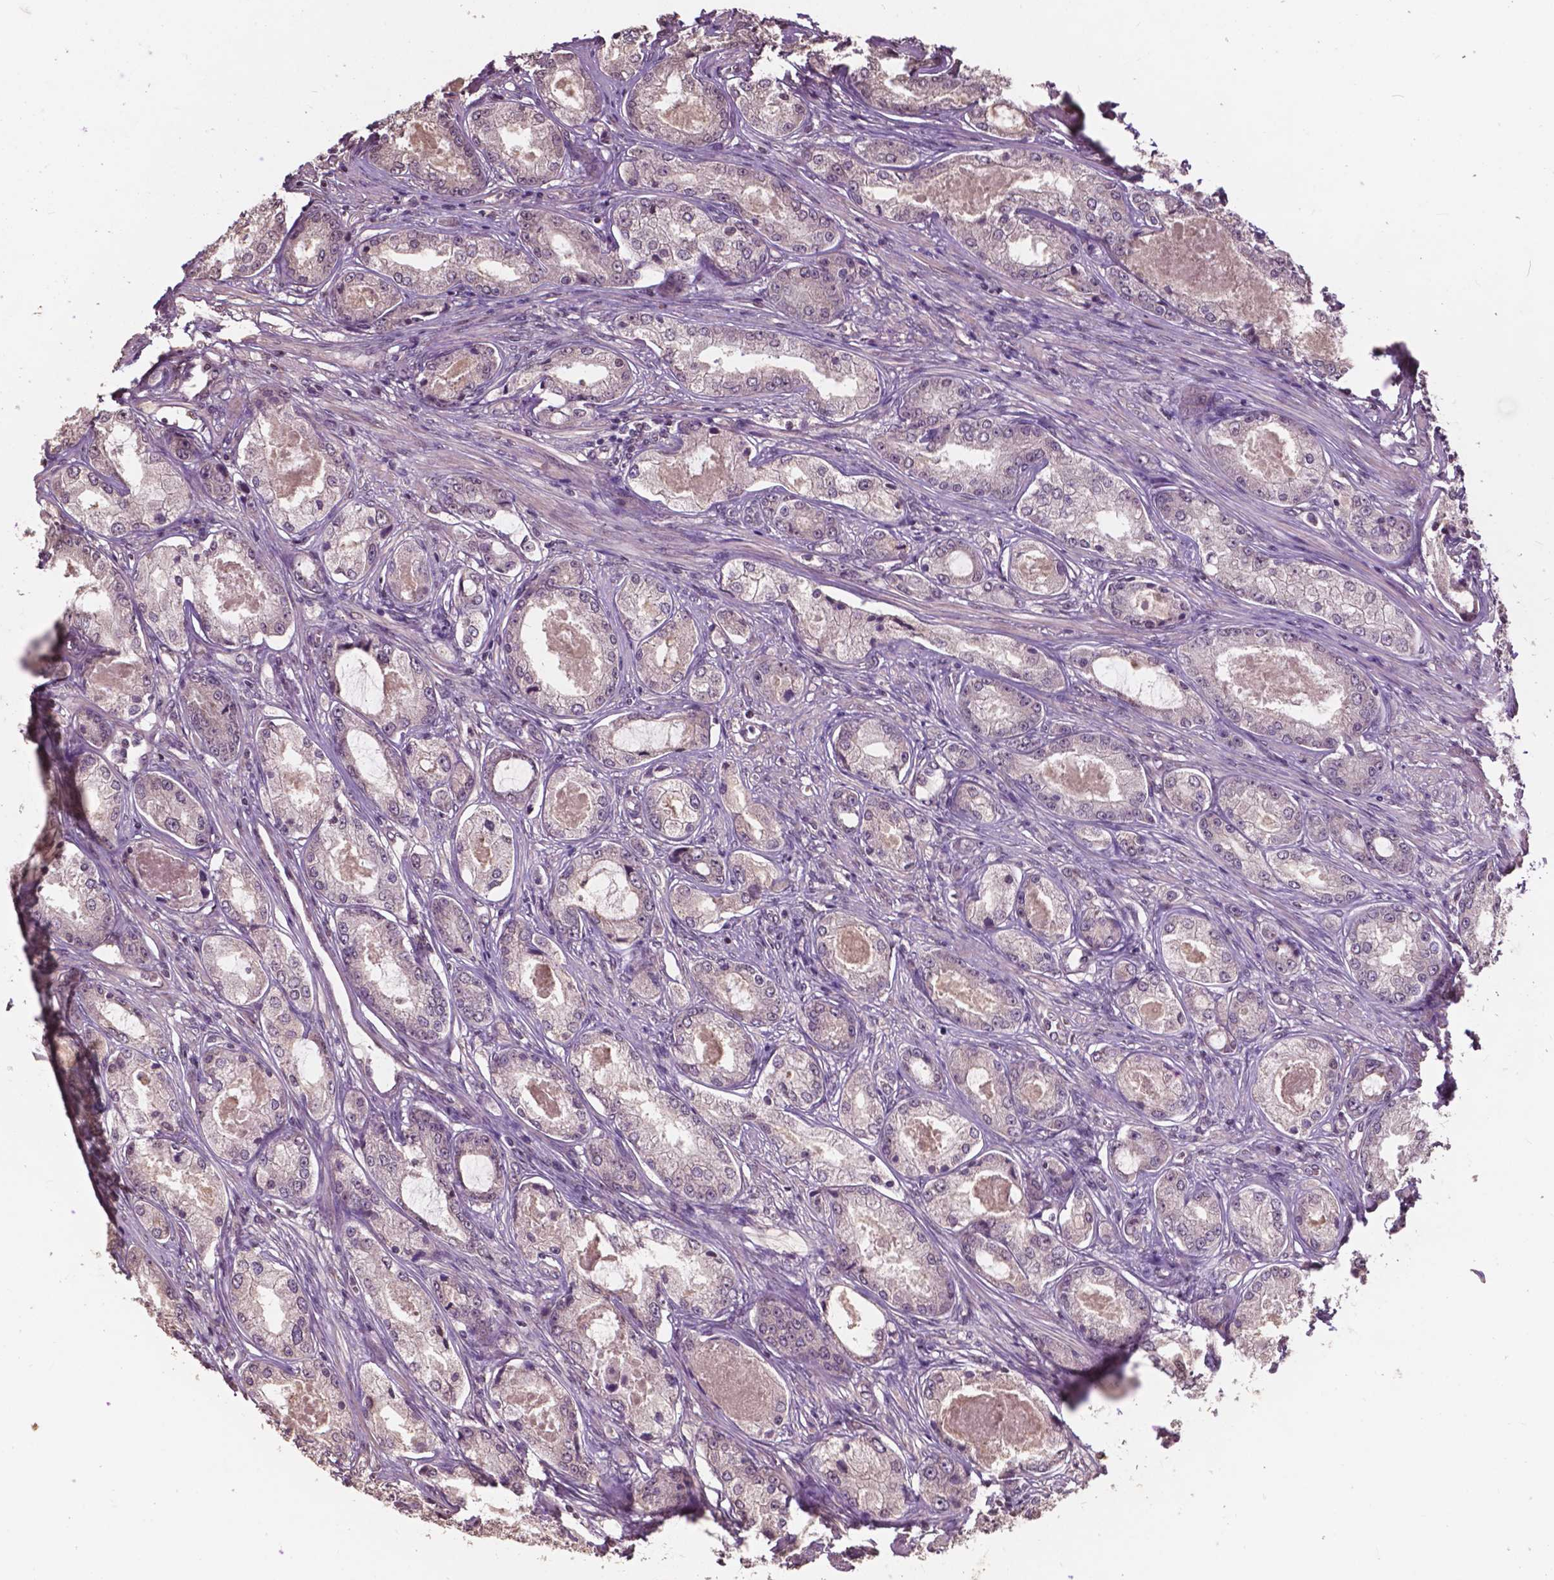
{"staining": {"intensity": "negative", "quantity": "none", "location": "none"}, "tissue": "prostate cancer", "cell_type": "Tumor cells", "image_type": "cancer", "snomed": [{"axis": "morphology", "description": "Adenocarcinoma, Low grade"}, {"axis": "topography", "description": "Prostate"}], "caption": "High magnification brightfield microscopy of prostate cancer stained with DAB (brown) and counterstained with hematoxylin (blue): tumor cells show no significant positivity.", "gene": "GLRA2", "patient": {"sex": "male", "age": 68}}